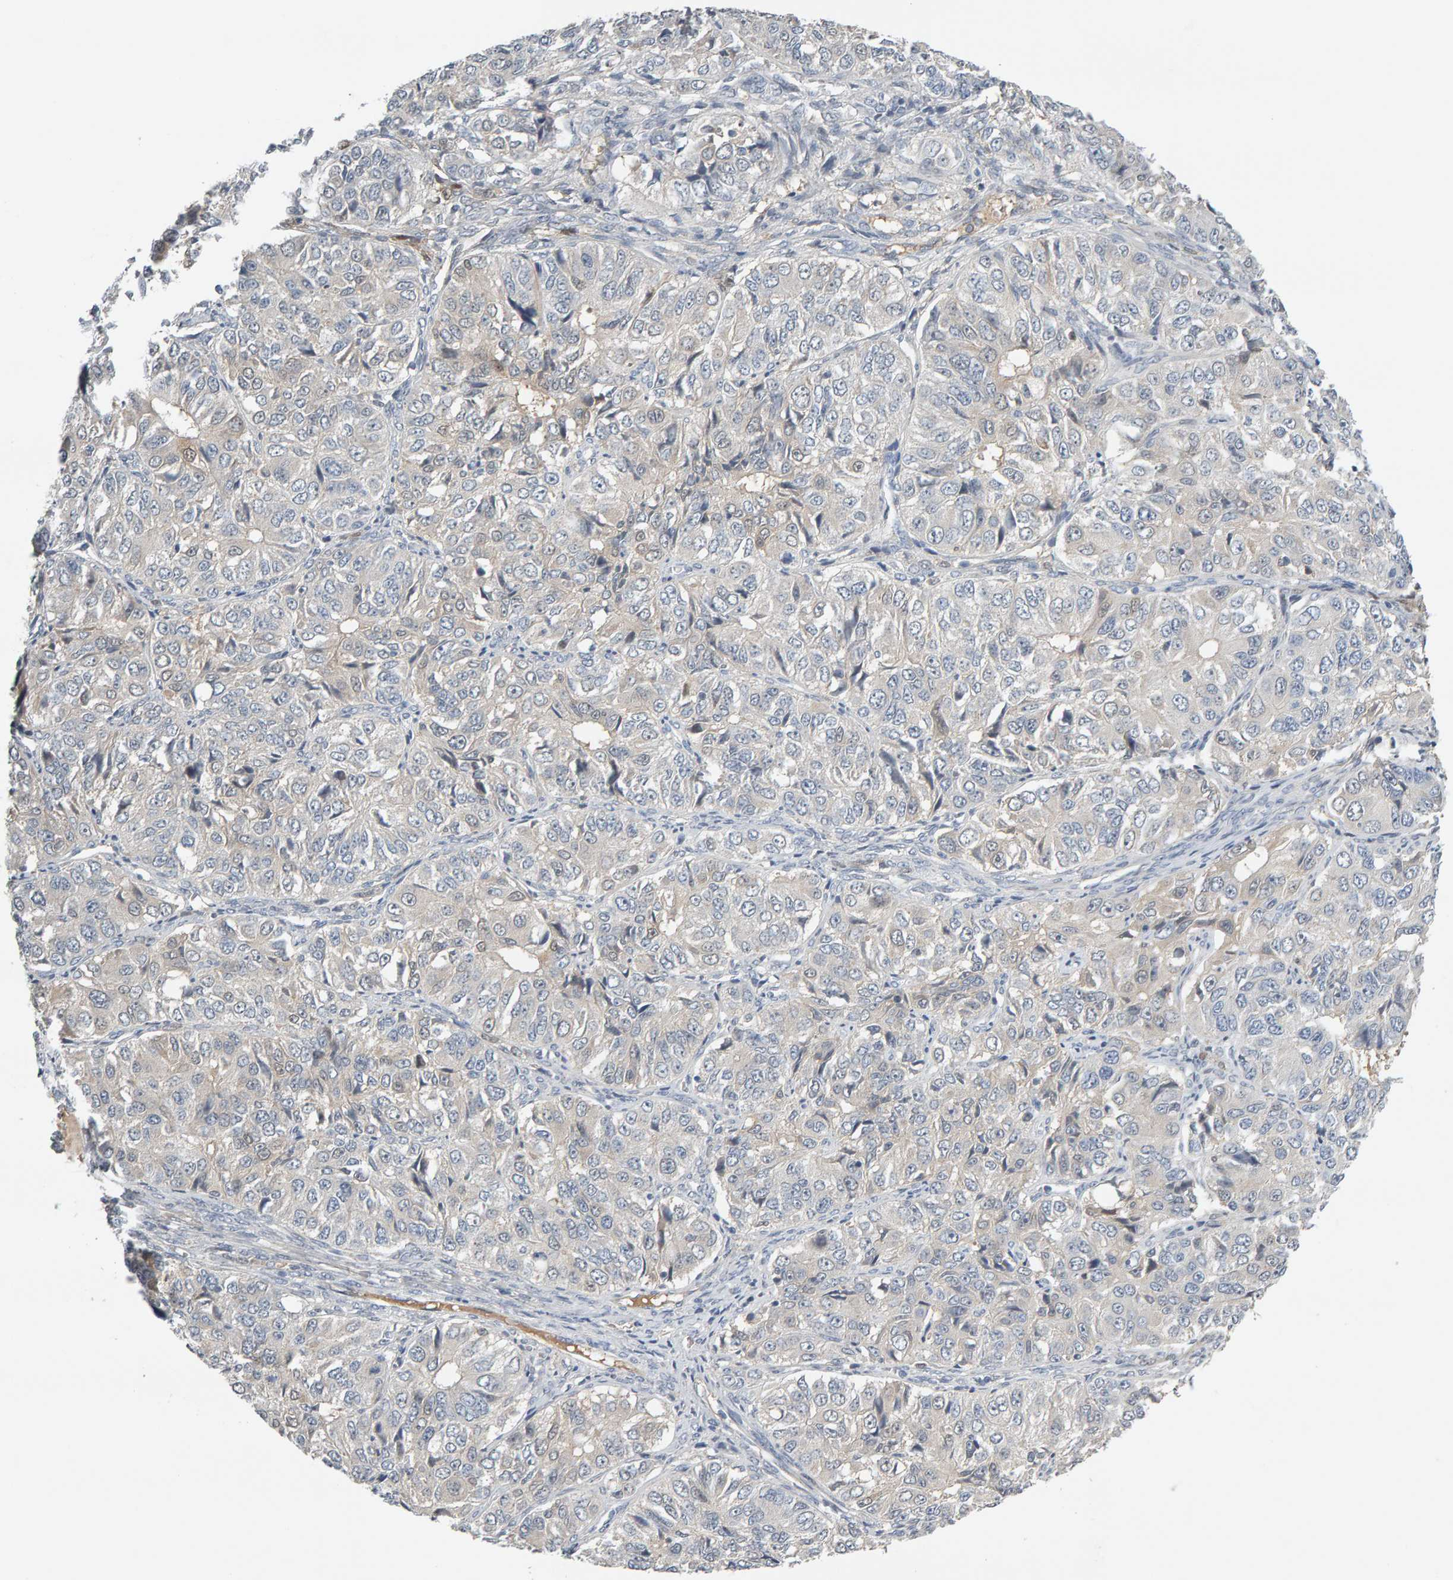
{"staining": {"intensity": "negative", "quantity": "none", "location": "none"}, "tissue": "ovarian cancer", "cell_type": "Tumor cells", "image_type": "cancer", "snomed": [{"axis": "morphology", "description": "Carcinoma, endometroid"}, {"axis": "topography", "description": "Ovary"}], "caption": "This is a photomicrograph of IHC staining of endometroid carcinoma (ovarian), which shows no positivity in tumor cells.", "gene": "GFUS", "patient": {"sex": "female", "age": 51}}